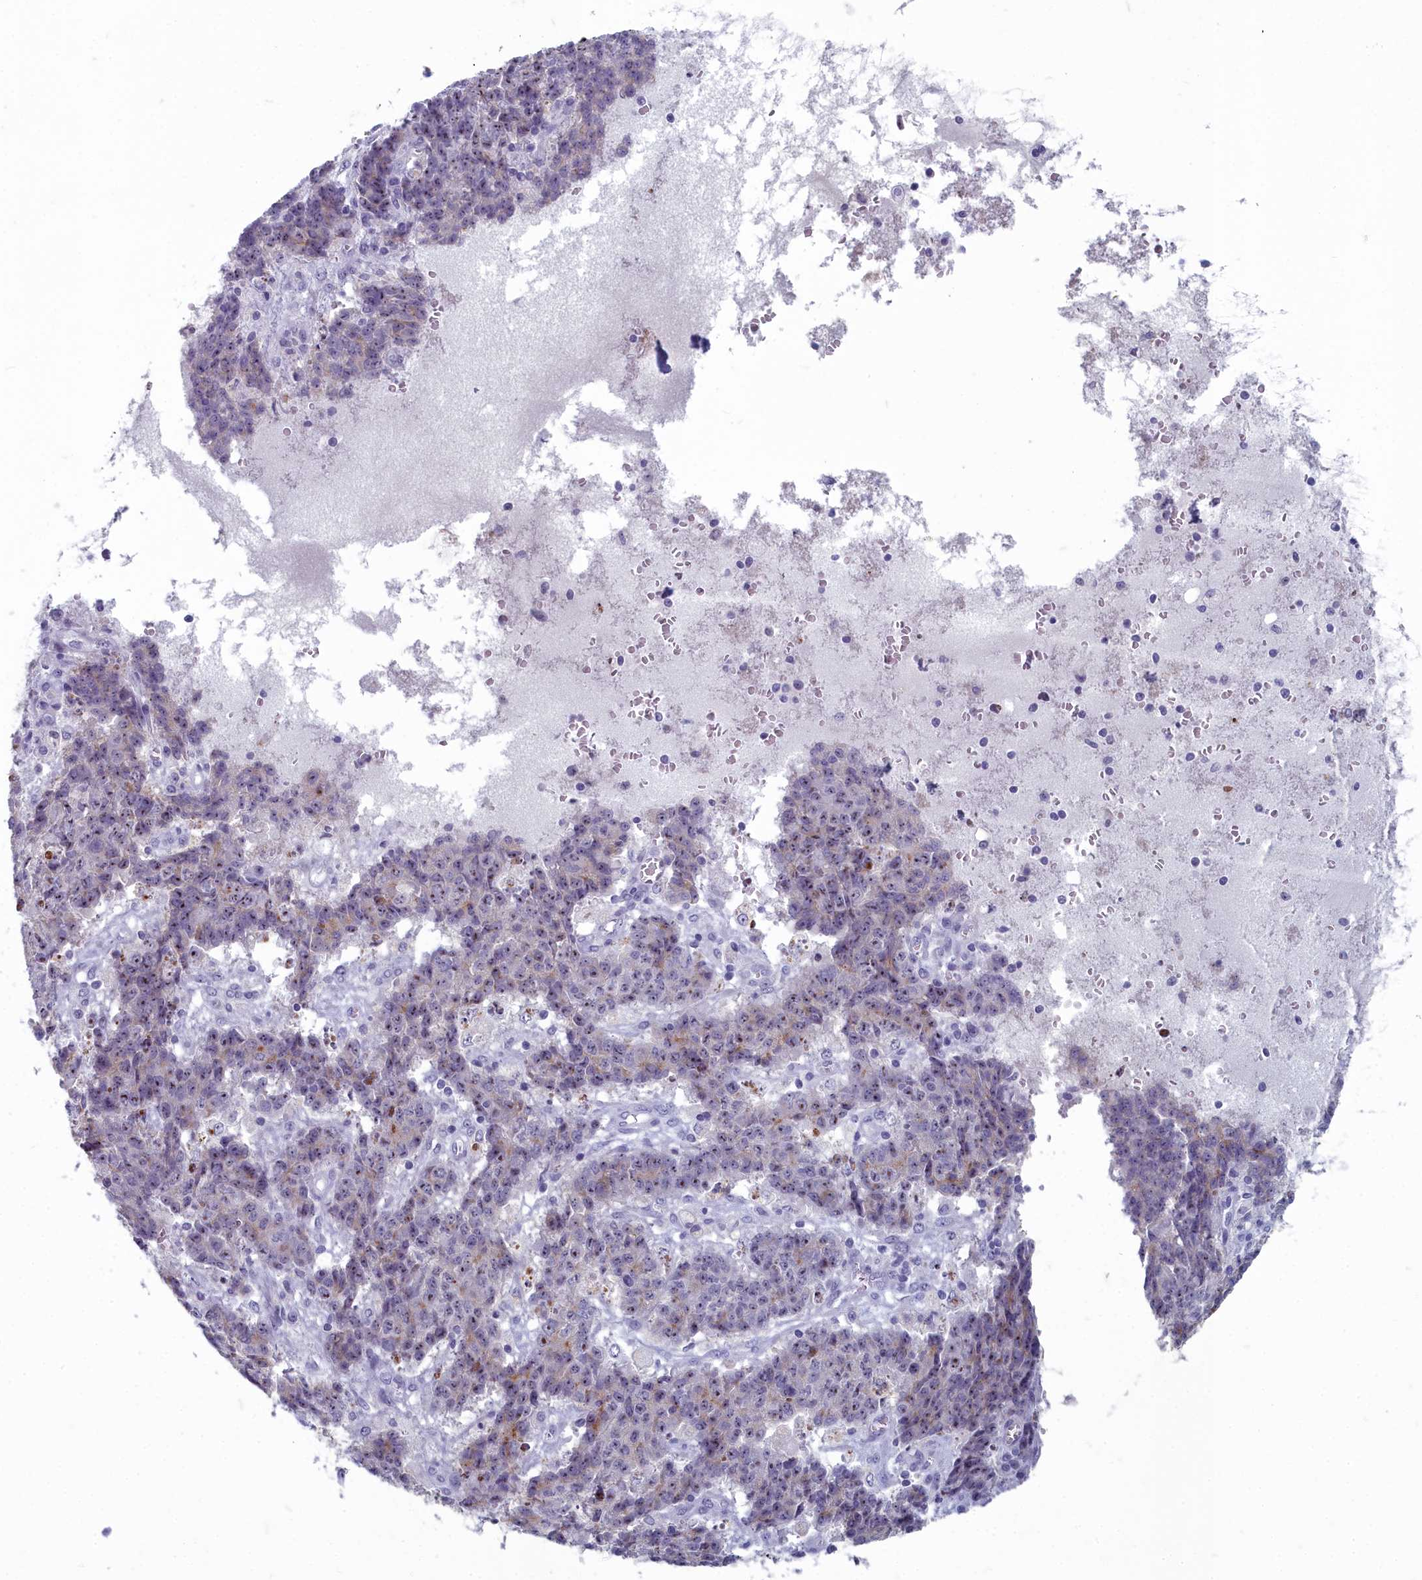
{"staining": {"intensity": "moderate", "quantity": "25%-75%", "location": "nuclear"}, "tissue": "ovarian cancer", "cell_type": "Tumor cells", "image_type": "cancer", "snomed": [{"axis": "morphology", "description": "Carcinoma, endometroid"}, {"axis": "topography", "description": "Ovary"}], "caption": "Brown immunohistochemical staining in human ovarian cancer (endometroid carcinoma) demonstrates moderate nuclear positivity in approximately 25%-75% of tumor cells.", "gene": "INSYN2A", "patient": {"sex": "female", "age": 42}}